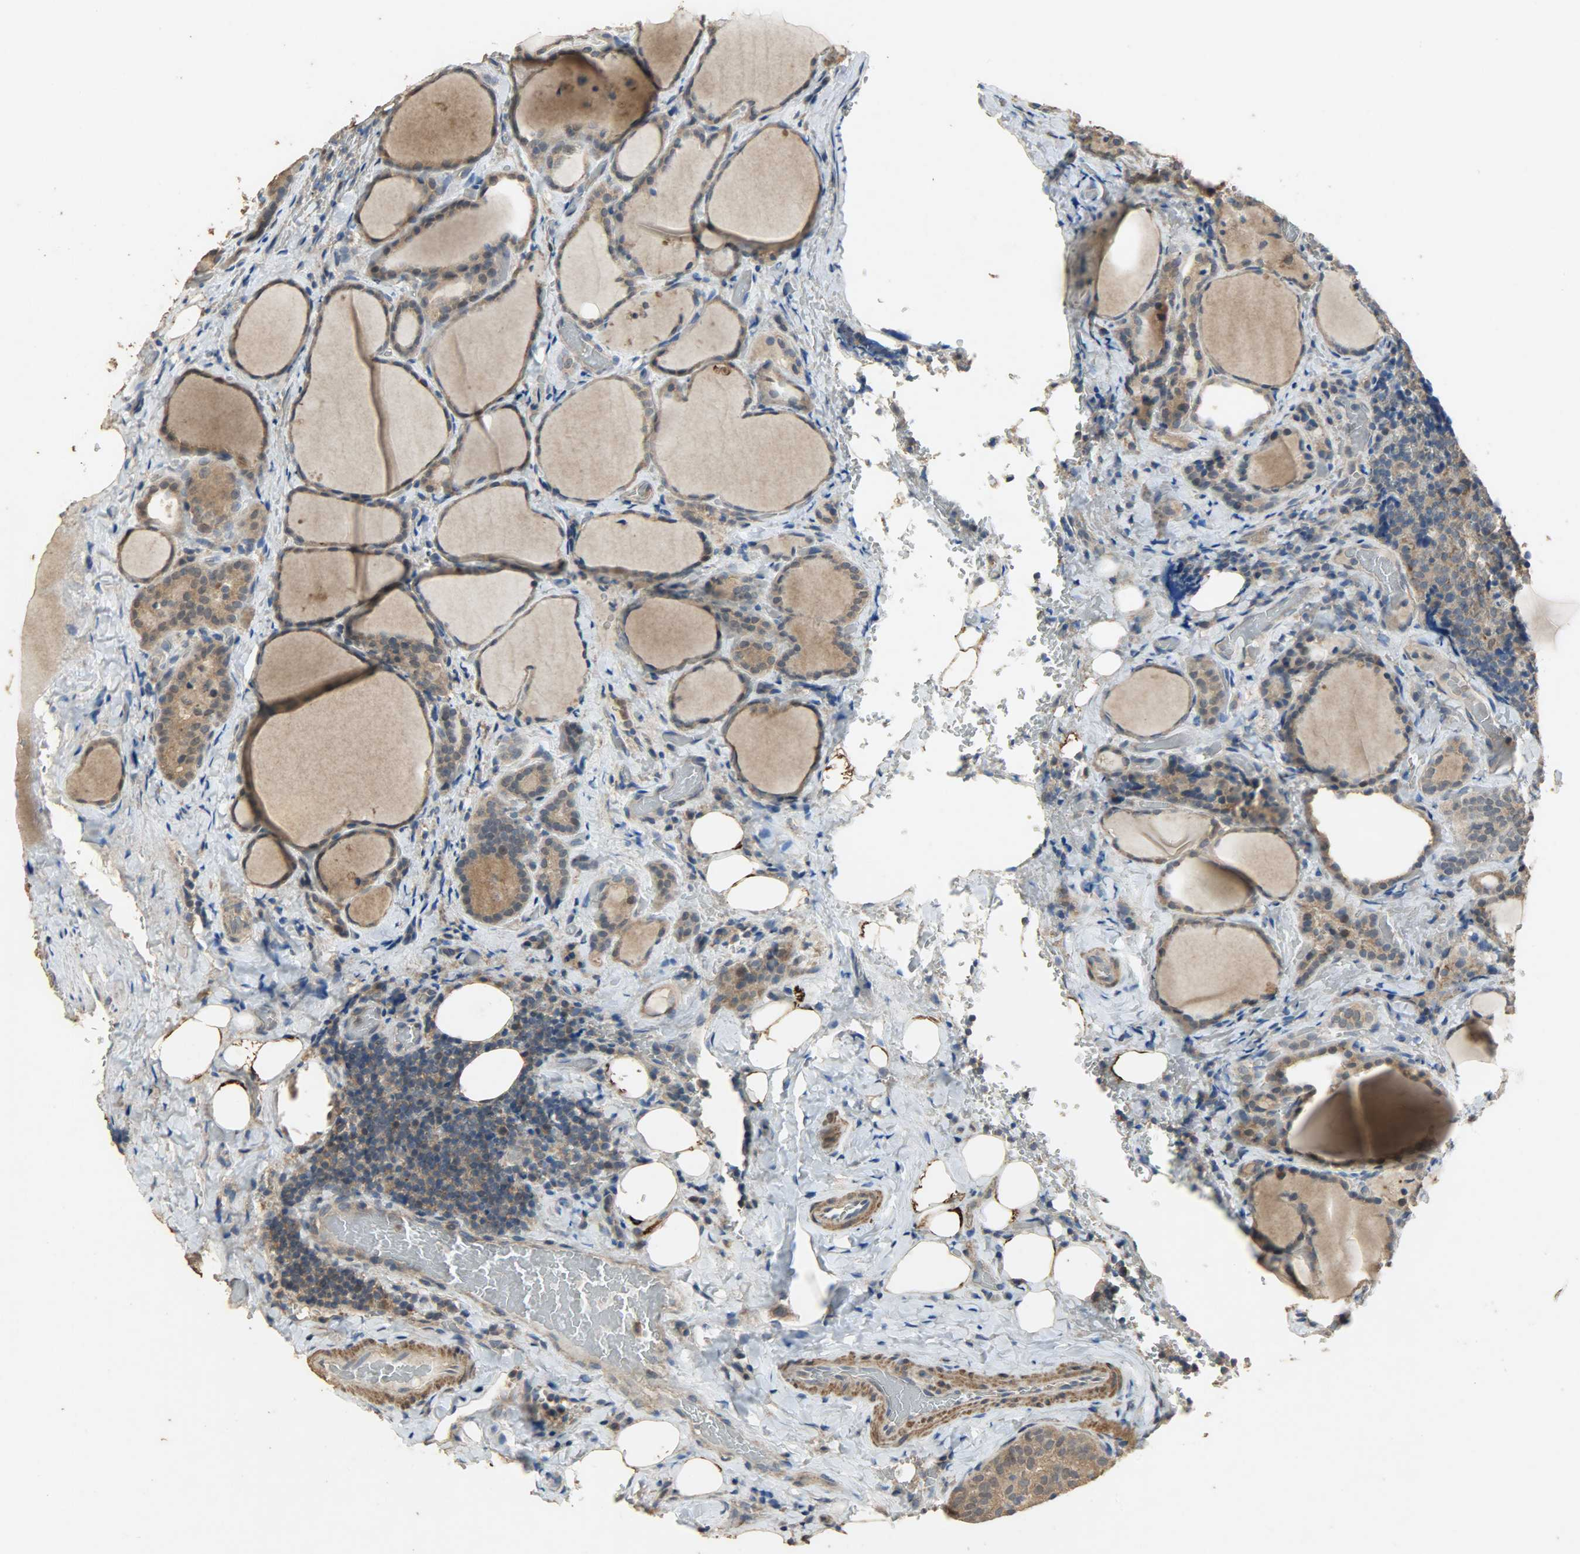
{"staining": {"intensity": "moderate", "quantity": ">75%", "location": "cytoplasmic/membranous"}, "tissue": "thyroid cancer", "cell_type": "Tumor cells", "image_type": "cancer", "snomed": [{"axis": "morphology", "description": "Papillary adenocarcinoma, NOS"}, {"axis": "topography", "description": "Thyroid gland"}], "caption": "Thyroid cancer stained with a protein marker demonstrates moderate staining in tumor cells.", "gene": "CDKN2C", "patient": {"sex": "female", "age": 30}}